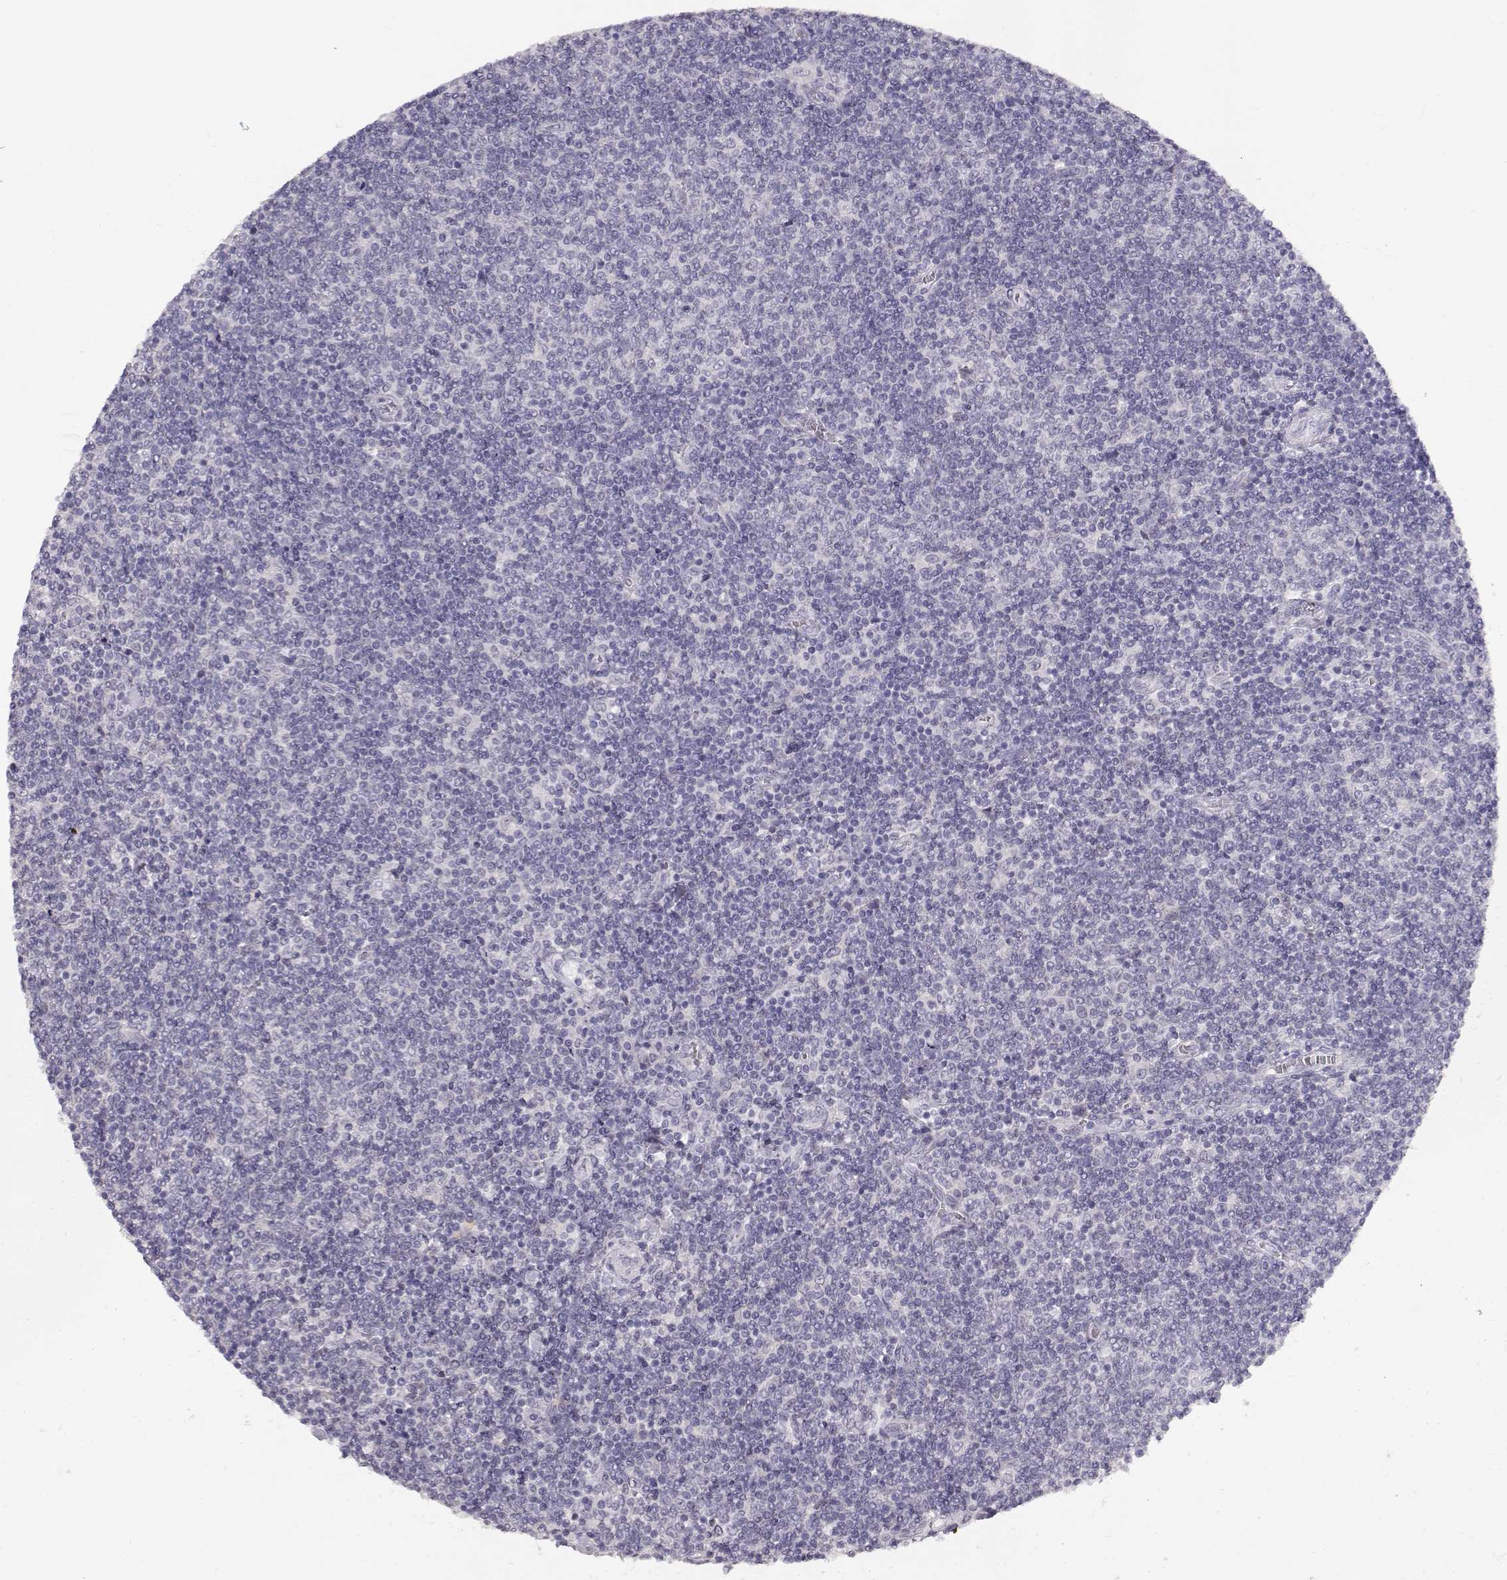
{"staining": {"intensity": "negative", "quantity": "none", "location": "none"}, "tissue": "lymphoma", "cell_type": "Tumor cells", "image_type": "cancer", "snomed": [{"axis": "morphology", "description": "Malignant lymphoma, non-Hodgkin's type, Low grade"}, {"axis": "topography", "description": "Lymph node"}], "caption": "High power microscopy image of an IHC photomicrograph of malignant lymphoma, non-Hodgkin's type (low-grade), revealing no significant staining in tumor cells.", "gene": "TPH2", "patient": {"sex": "male", "age": 52}}